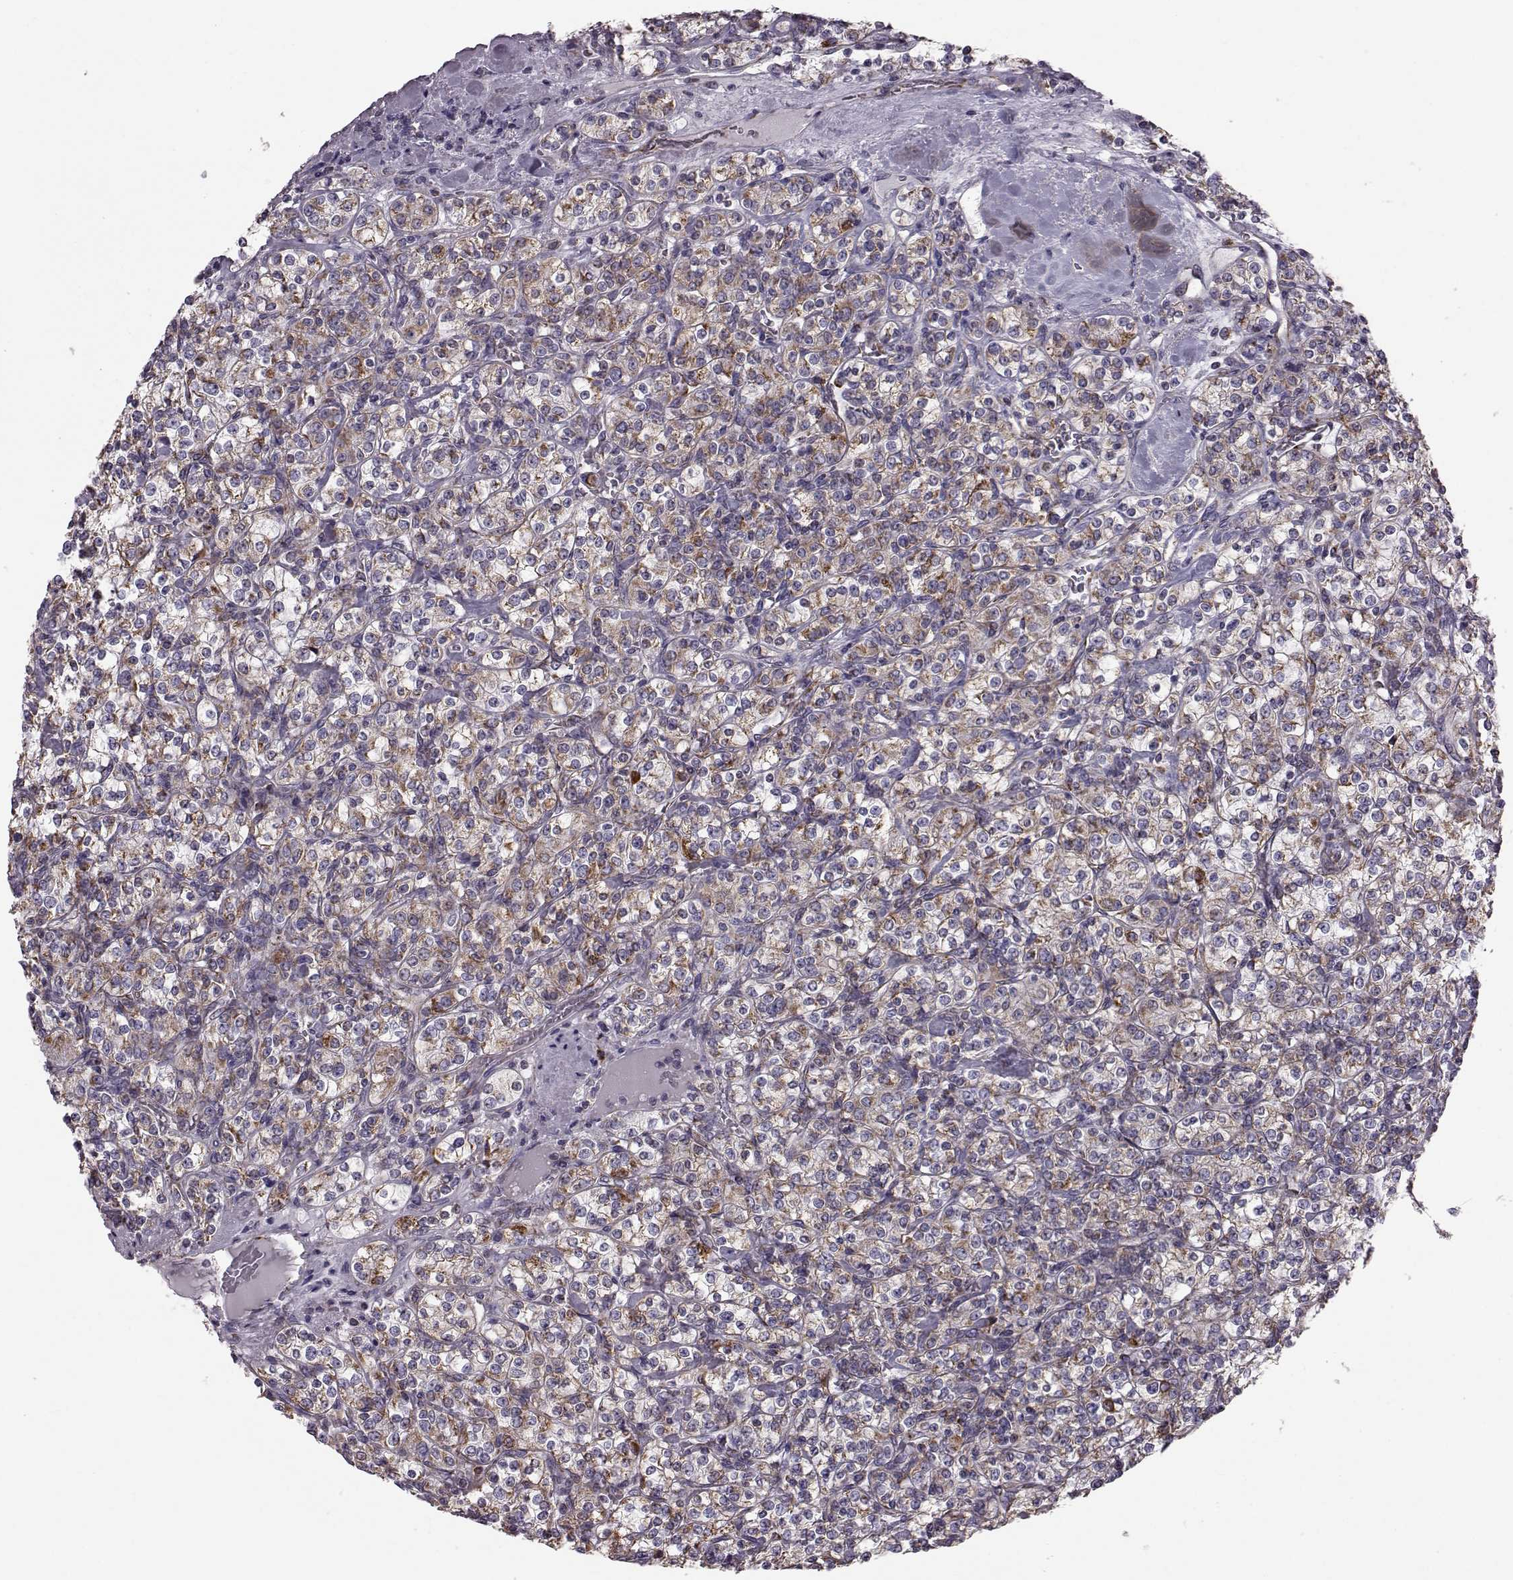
{"staining": {"intensity": "strong", "quantity": ">75%", "location": "cytoplasmic/membranous"}, "tissue": "renal cancer", "cell_type": "Tumor cells", "image_type": "cancer", "snomed": [{"axis": "morphology", "description": "Adenocarcinoma, NOS"}, {"axis": "topography", "description": "Kidney"}], "caption": "IHC histopathology image of renal adenocarcinoma stained for a protein (brown), which shows high levels of strong cytoplasmic/membranous expression in about >75% of tumor cells.", "gene": "FAM8A1", "patient": {"sex": "male", "age": 77}}